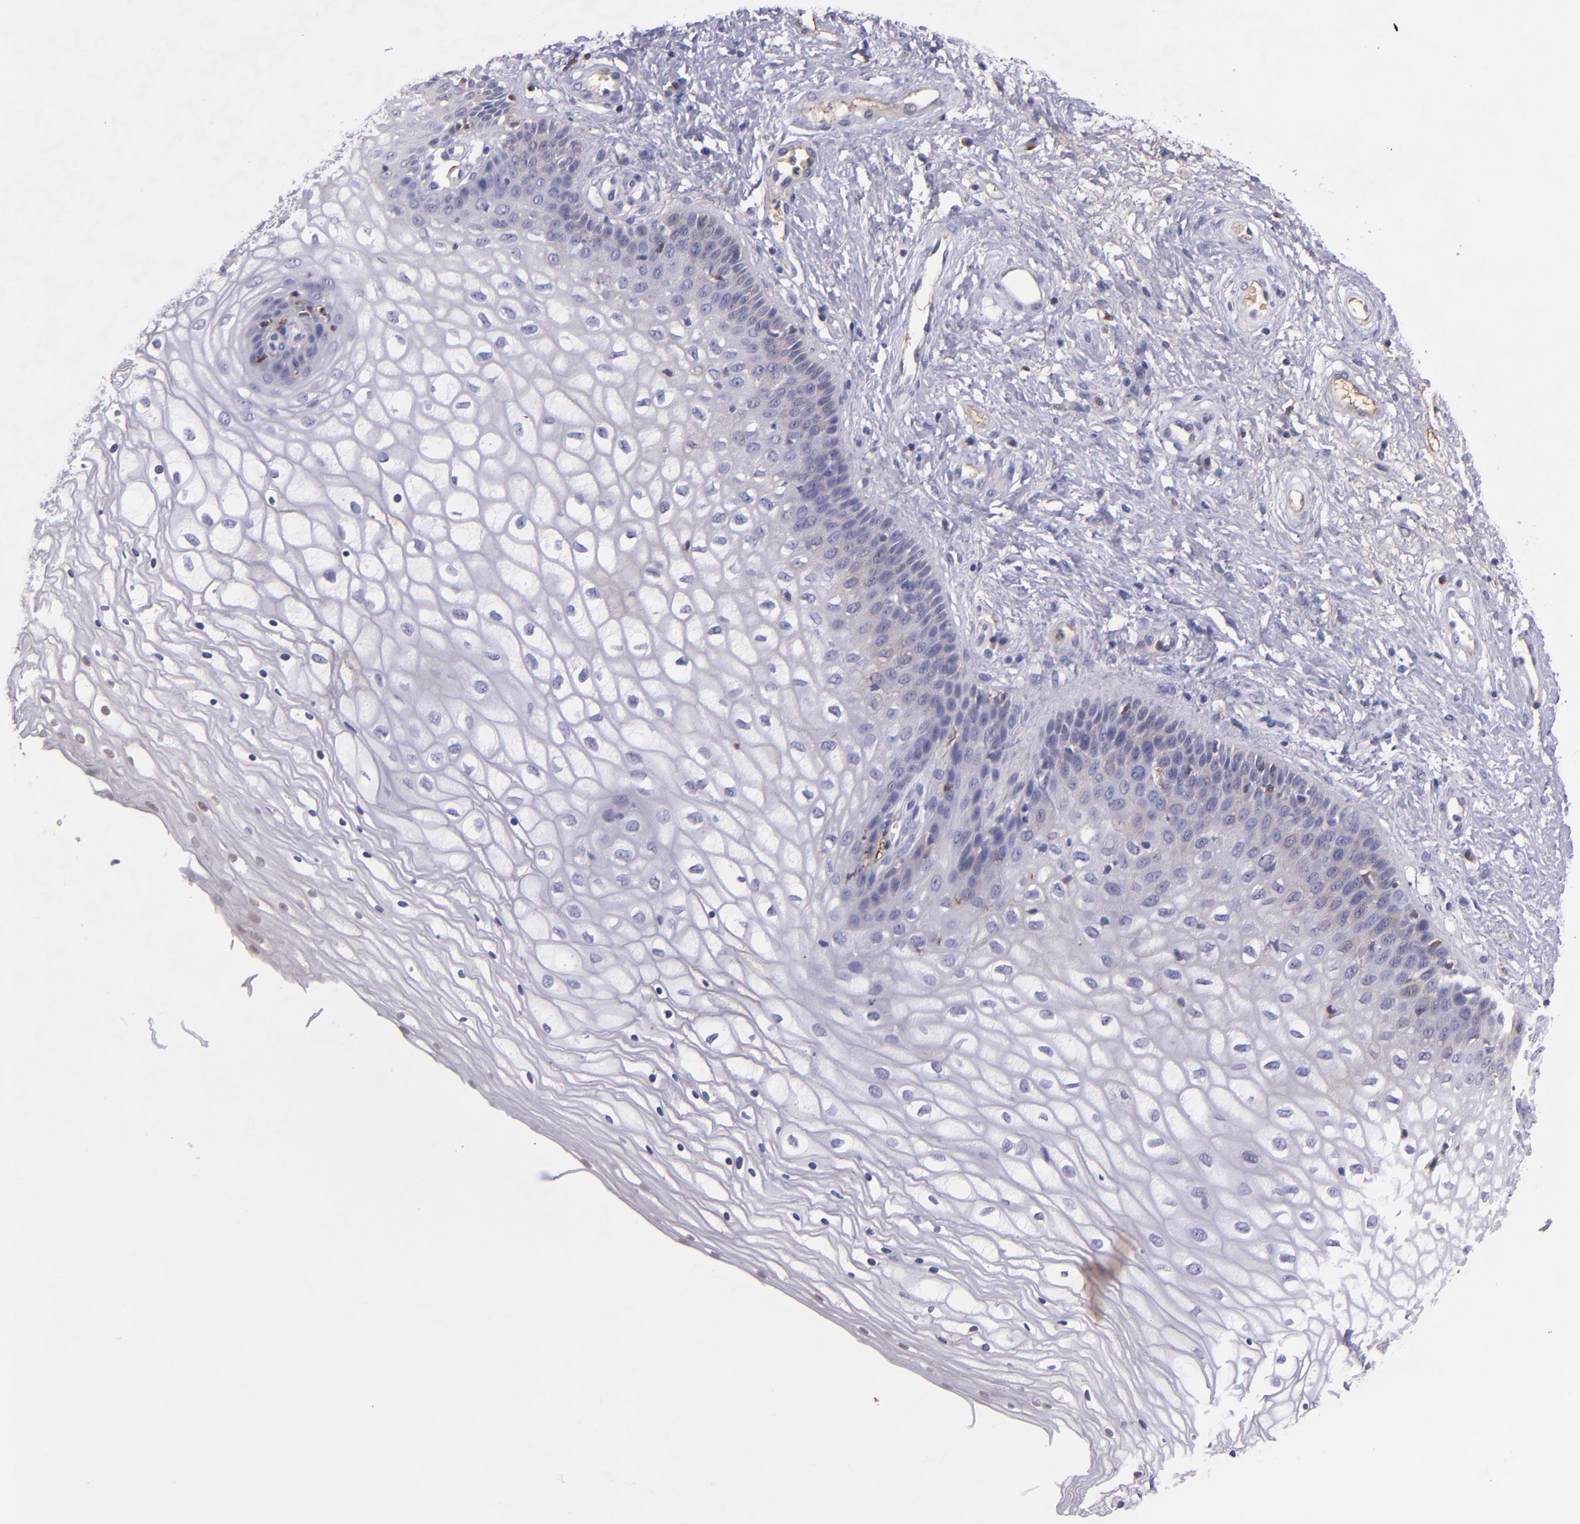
{"staining": {"intensity": "negative", "quantity": "none", "location": "none"}, "tissue": "vagina", "cell_type": "Squamous epithelial cells", "image_type": "normal", "snomed": [{"axis": "morphology", "description": "Normal tissue, NOS"}, {"axis": "topography", "description": "Vagina"}], "caption": "The image reveals no staining of squamous epithelial cells in unremarkable vagina. (Immunohistochemistry (ihc), brightfield microscopy, high magnification).", "gene": "KNG1", "patient": {"sex": "female", "age": 34}}